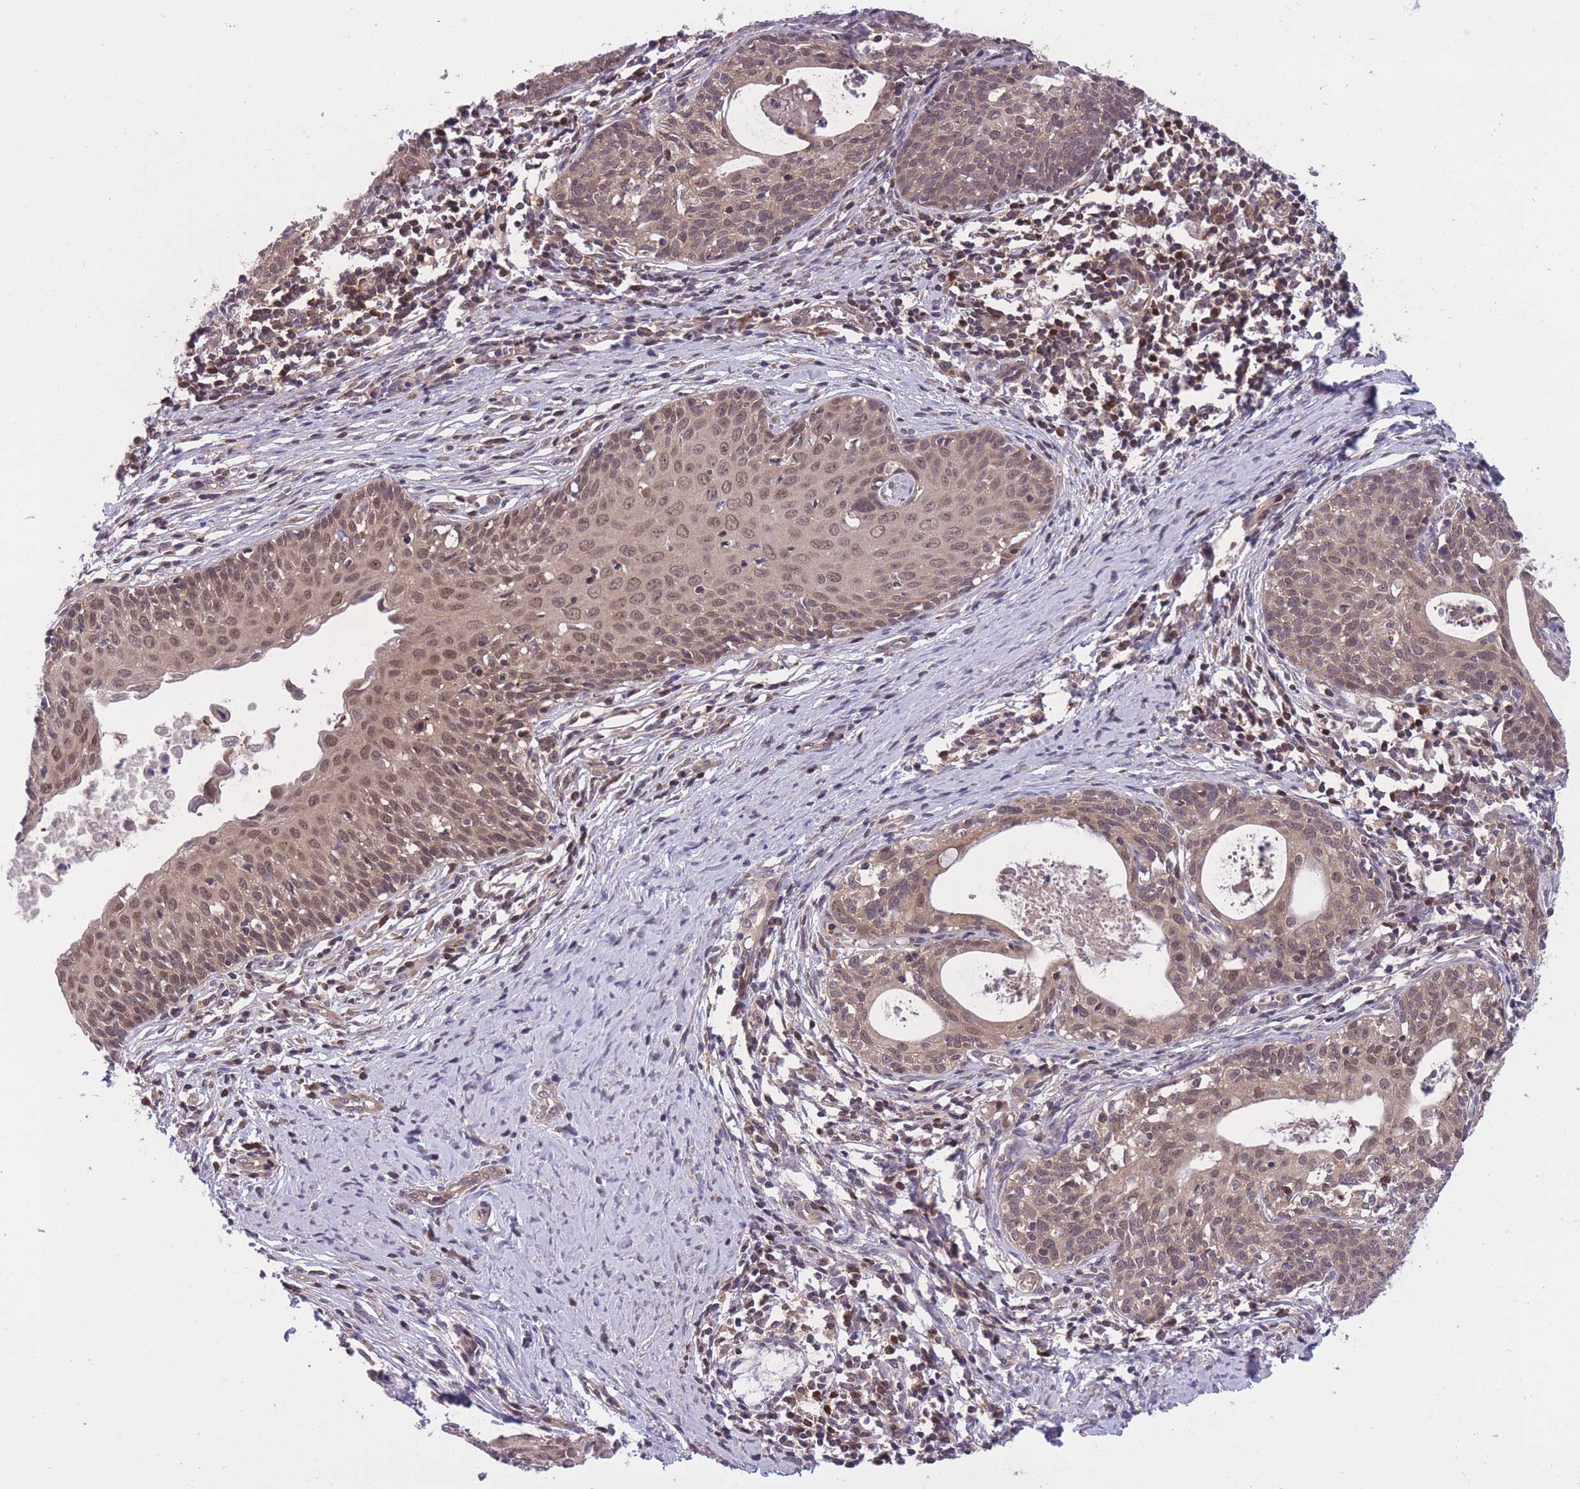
{"staining": {"intensity": "weak", "quantity": ">75%", "location": "cytoplasmic/membranous,nuclear"}, "tissue": "cervical cancer", "cell_type": "Tumor cells", "image_type": "cancer", "snomed": [{"axis": "morphology", "description": "Squamous cell carcinoma, NOS"}, {"axis": "topography", "description": "Cervix"}], "caption": "High-magnification brightfield microscopy of squamous cell carcinoma (cervical) stained with DAB (brown) and counterstained with hematoxylin (blue). tumor cells exhibit weak cytoplasmic/membranous and nuclear positivity is seen in approximately>75% of cells.", "gene": "UBE2N", "patient": {"sex": "female", "age": 52}}